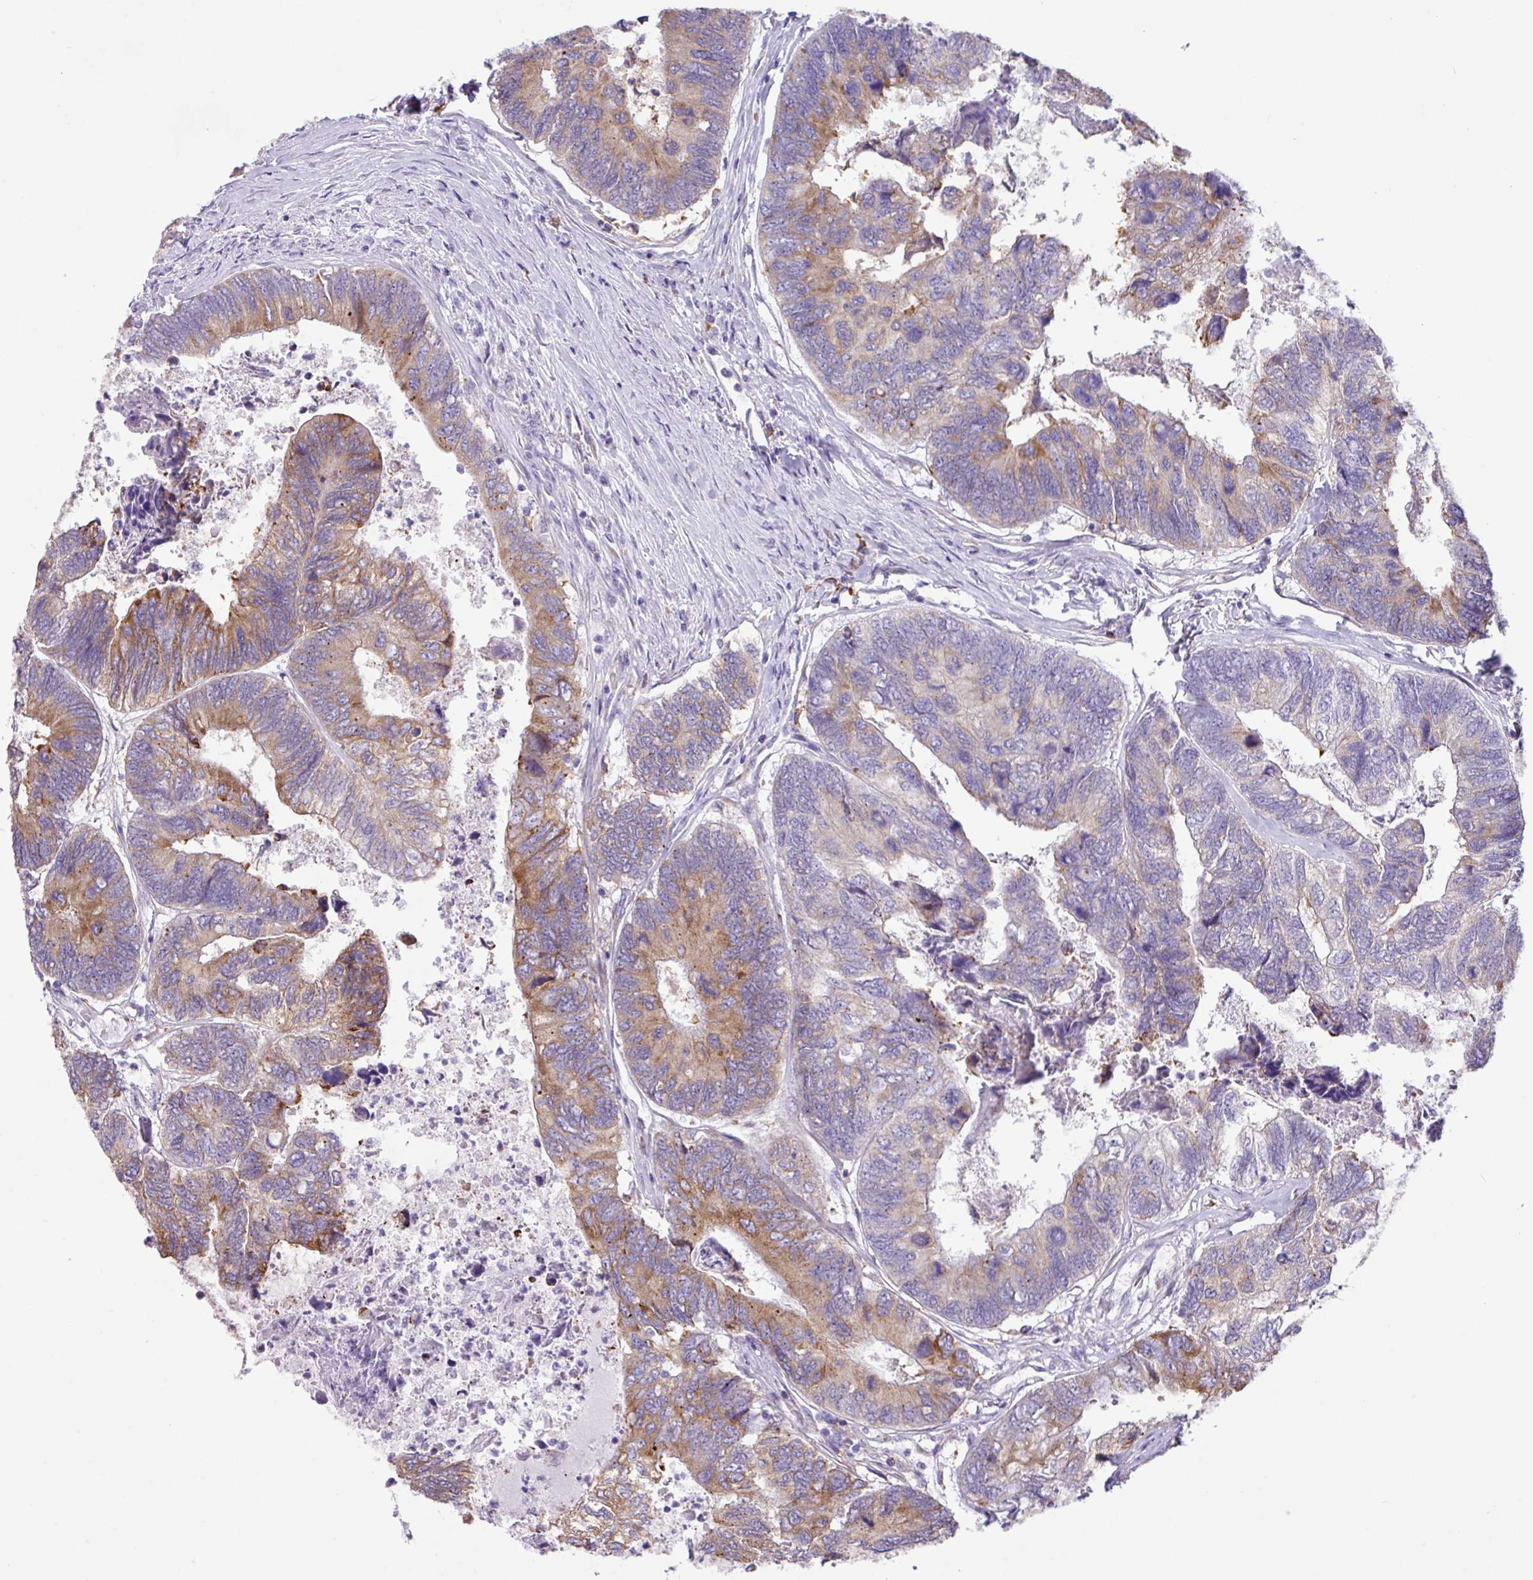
{"staining": {"intensity": "moderate", "quantity": "25%-75%", "location": "cytoplasmic/membranous"}, "tissue": "colorectal cancer", "cell_type": "Tumor cells", "image_type": "cancer", "snomed": [{"axis": "morphology", "description": "Adenocarcinoma, NOS"}, {"axis": "topography", "description": "Colon"}], "caption": "DAB immunohistochemical staining of human adenocarcinoma (colorectal) demonstrates moderate cytoplasmic/membranous protein staining in about 25%-75% of tumor cells.", "gene": "RGS21", "patient": {"sex": "female", "age": 67}}